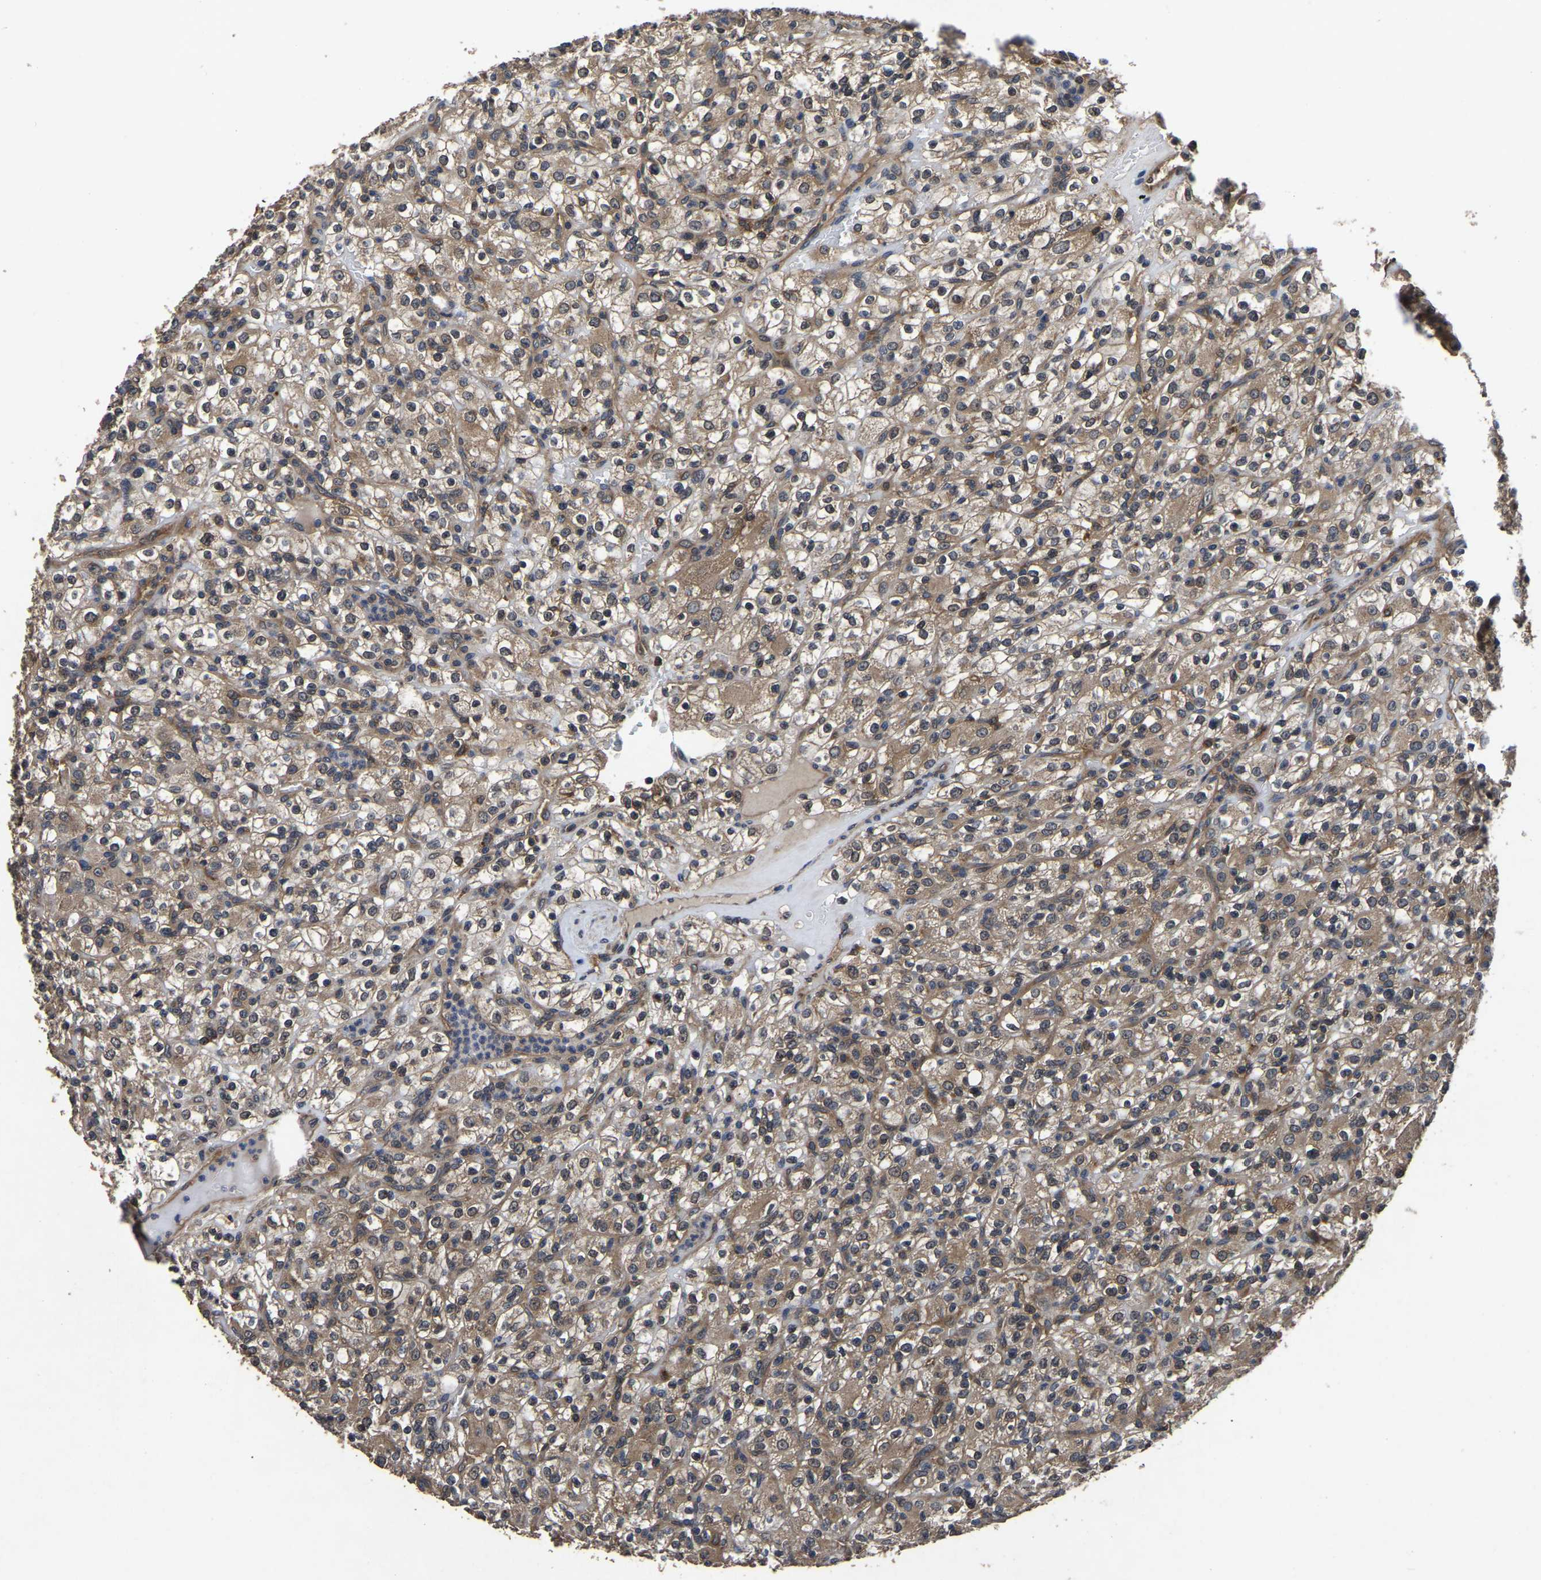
{"staining": {"intensity": "moderate", "quantity": ">75%", "location": "cytoplasmic/membranous"}, "tissue": "renal cancer", "cell_type": "Tumor cells", "image_type": "cancer", "snomed": [{"axis": "morphology", "description": "Normal tissue, NOS"}, {"axis": "morphology", "description": "Adenocarcinoma, NOS"}, {"axis": "topography", "description": "Kidney"}], "caption": "Protein staining by immunohistochemistry (IHC) demonstrates moderate cytoplasmic/membranous staining in approximately >75% of tumor cells in adenocarcinoma (renal).", "gene": "CRYZL1", "patient": {"sex": "female", "age": 72}}